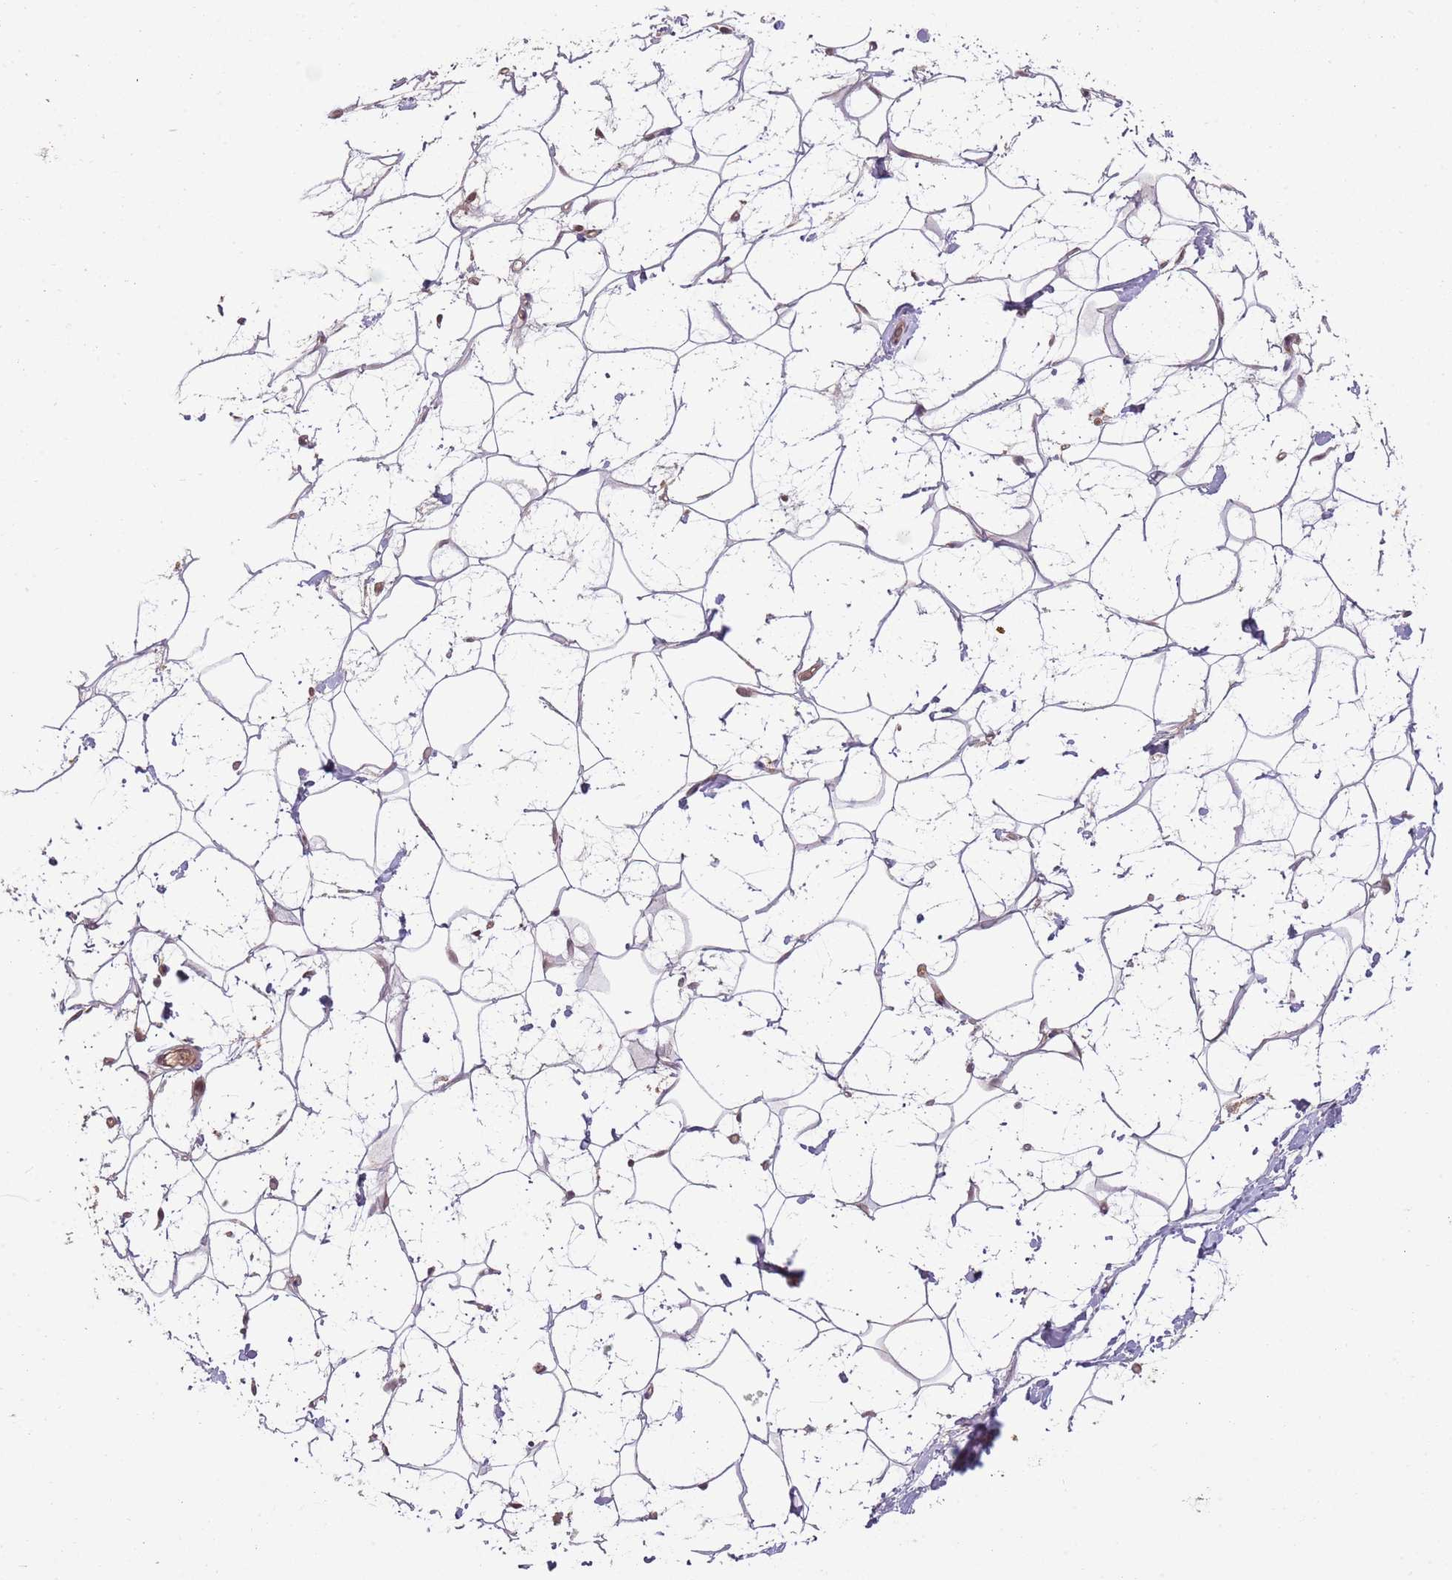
{"staining": {"intensity": "weak", "quantity": ">75%", "location": "cytoplasmic/membranous"}, "tissue": "adipose tissue", "cell_type": "Adipocytes", "image_type": "normal", "snomed": [{"axis": "morphology", "description": "Normal tissue, NOS"}, {"axis": "topography", "description": "Breast"}], "caption": "Adipocytes demonstrate low levels of weak cytoplasmic/membranous positivity in approximately >75% of cells in unremarkable human adipose tissue. (brown staining indicates protein expression, while blue staining denotes nuclei).", "gene": "NBPF4", "patient": {"sex": "female", "age": 26}}